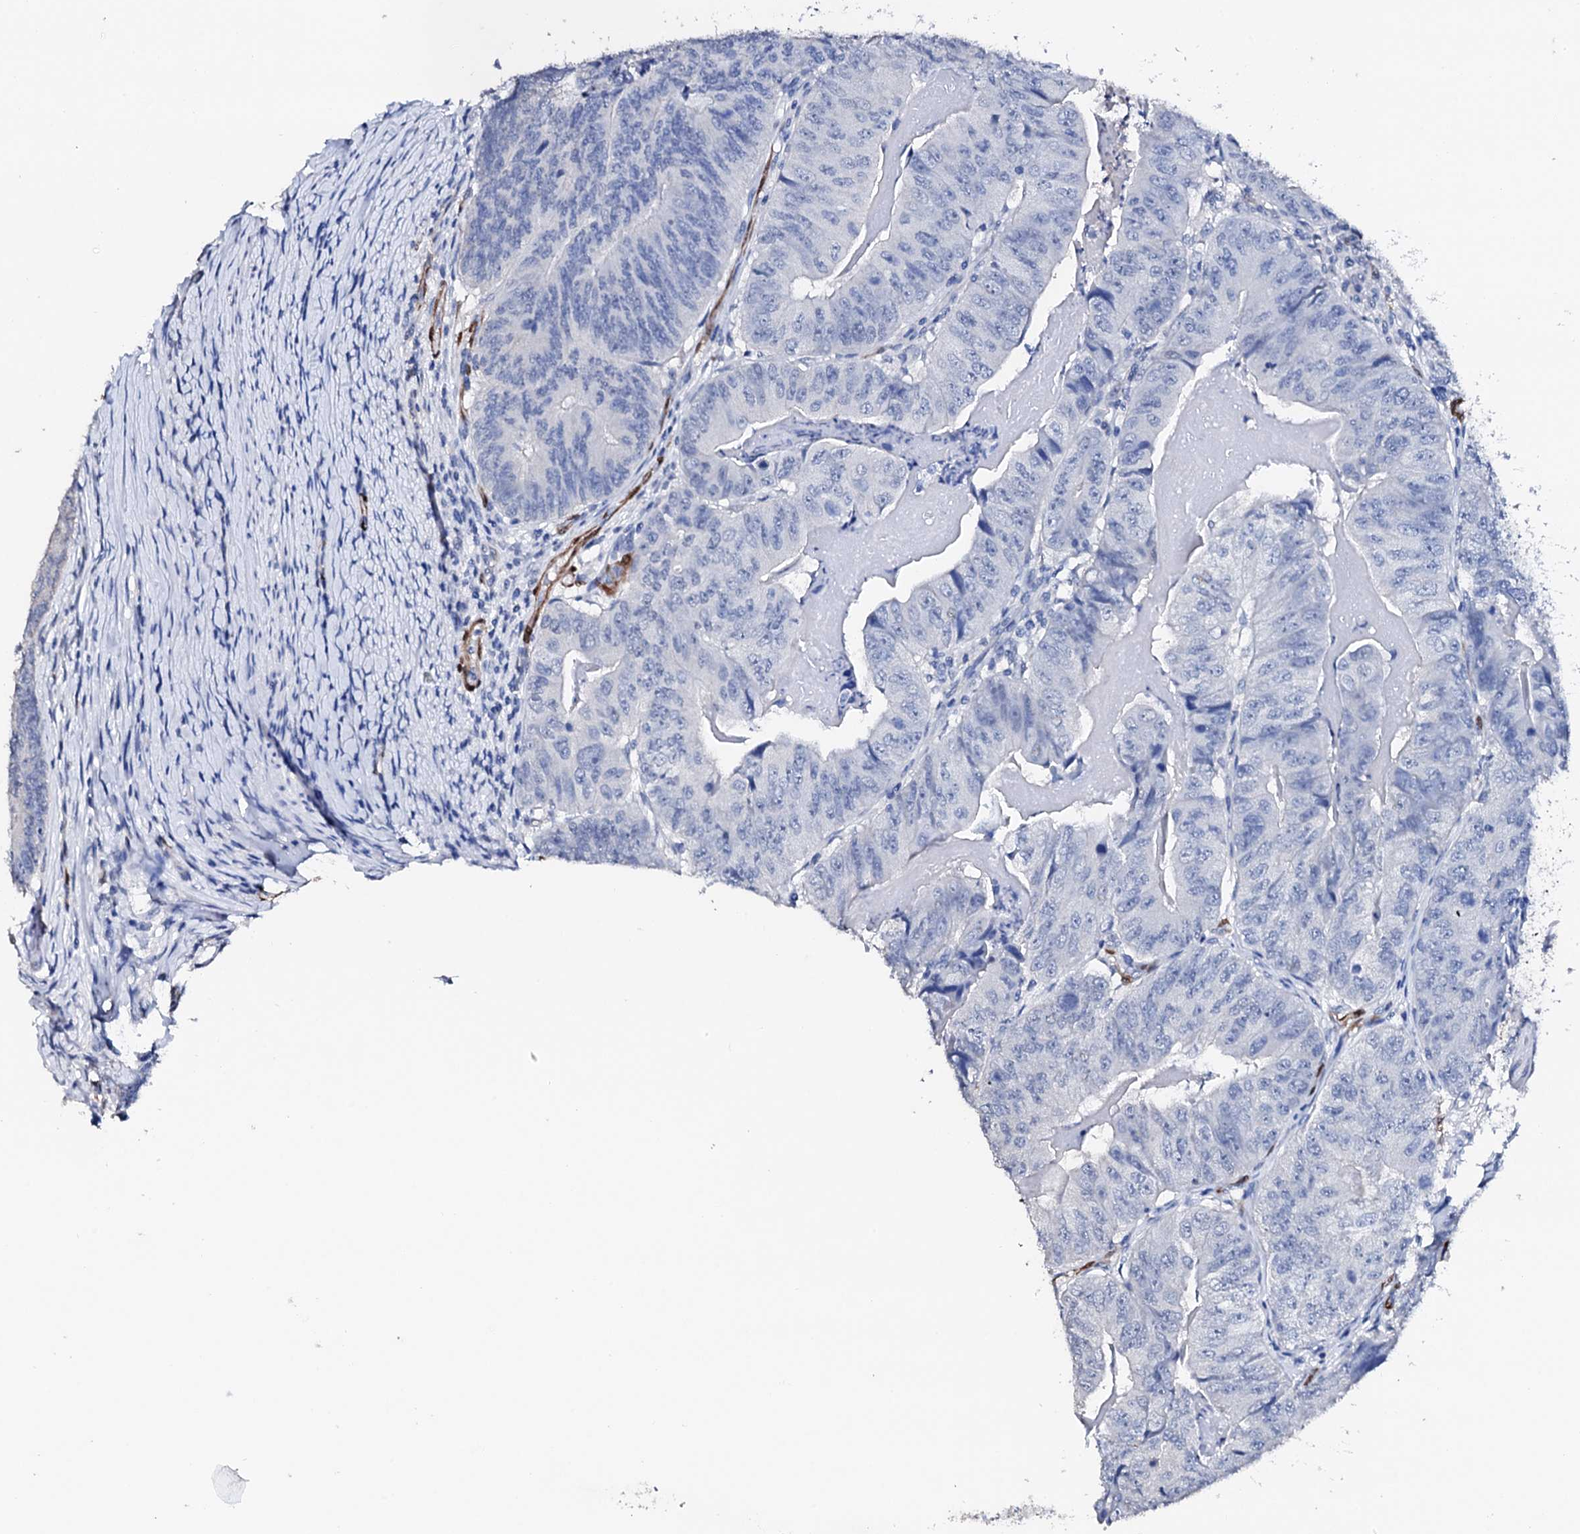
{"staining": {"intensity": "negative", "quantity": "none", "location": "none"}, "tissue": "colorectal cancer", "cell_type": "Tumor cells", "image_type": "cancer", "snomed": [{"axis": "morphology", "description": "Adenocarcinoma, NOS"}, {"axis": "topography", "description": "Colon"}], "caption": "This is an immunohistochemistry image of human colorectal cancer (adenocarcinoma). There is no staining in tumor cells.", "gene": "NRIP2", "patient": {"sex": "female", "age": 67}}